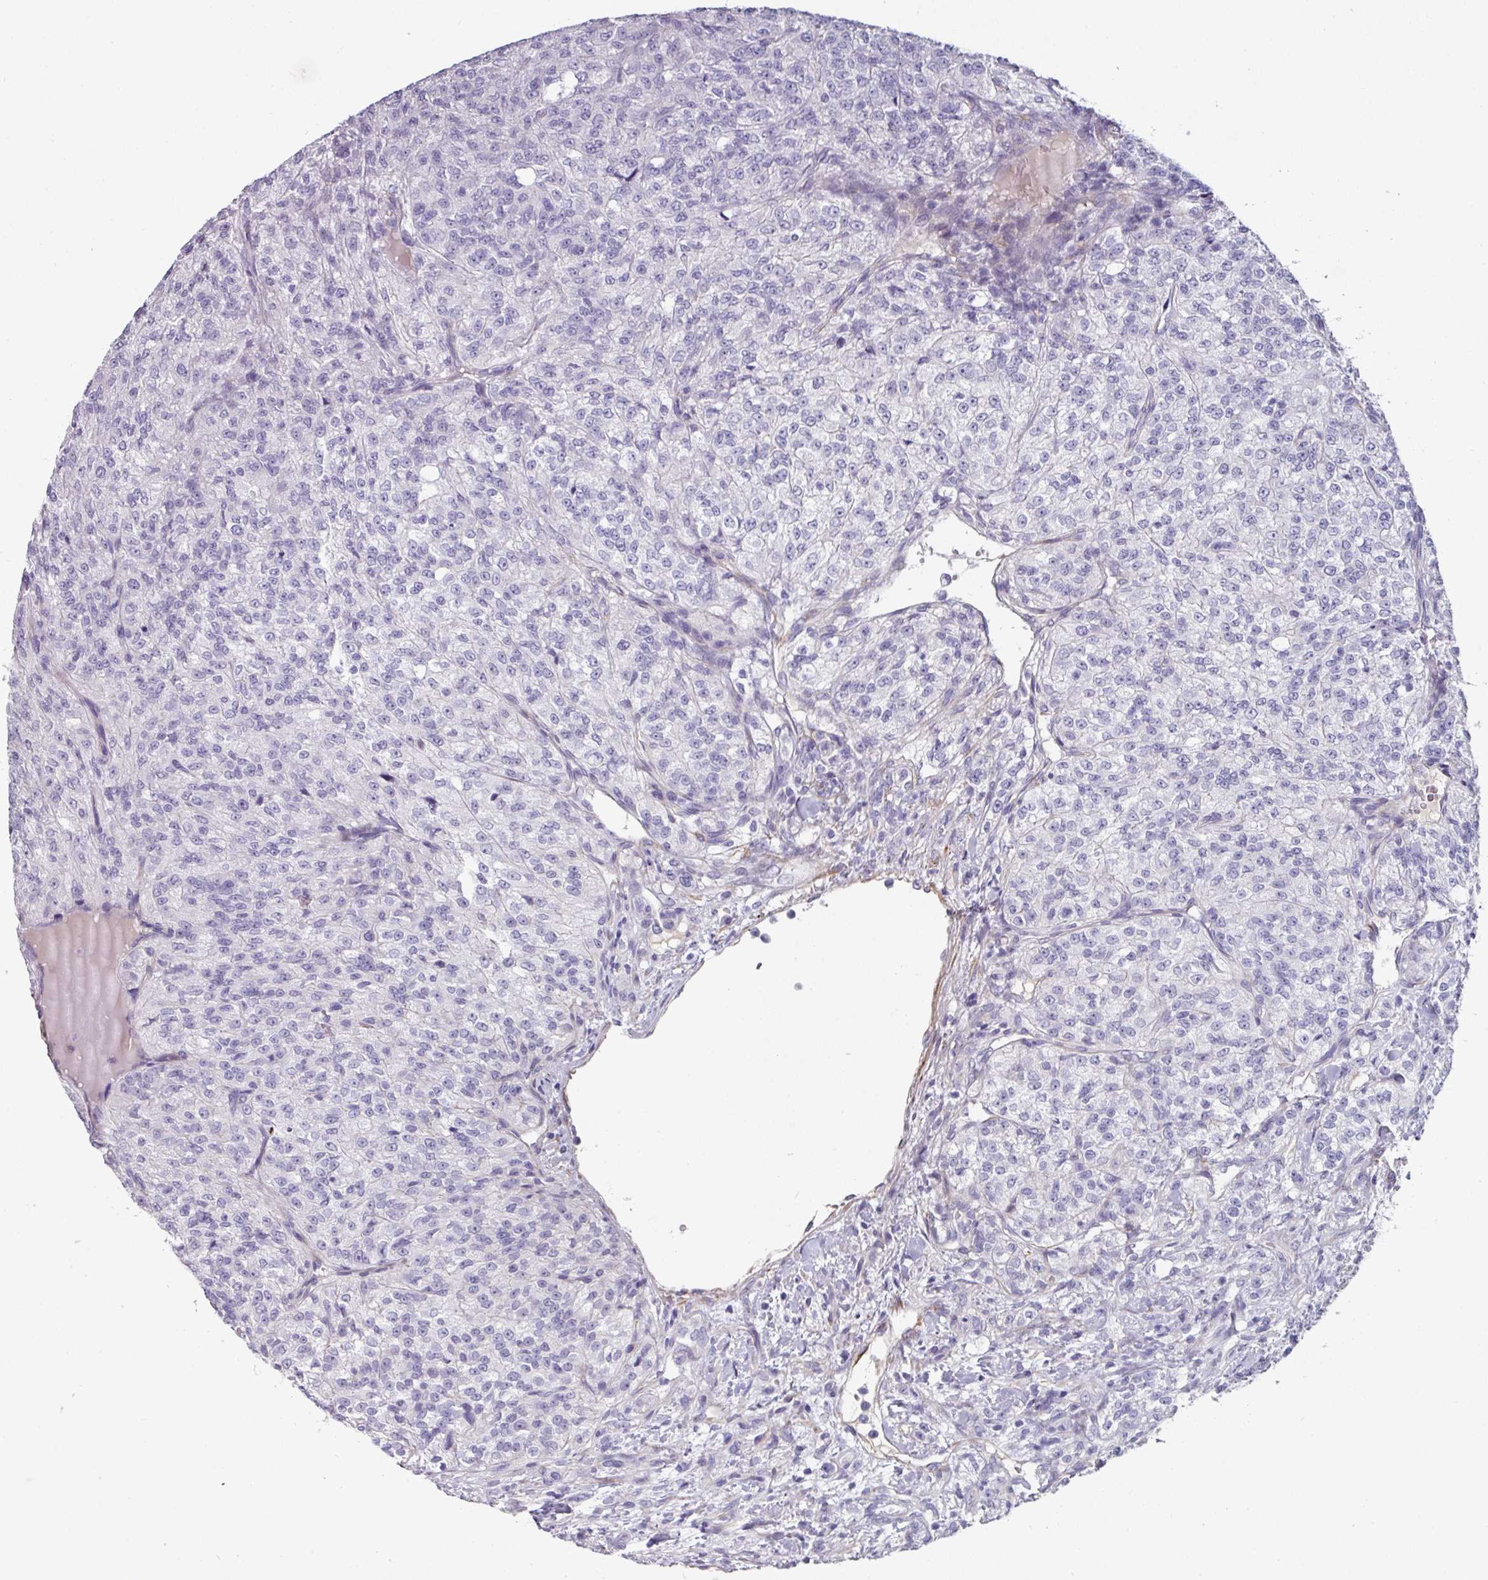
{"staining": {"intensity": "negative", "quantity": "none", "location": "none"}, "tissue": "renal cancer", "cell_type": "Tumor cells", "image_type": "cancer", "snomed": [{"axis": "morphology", "description": "Adenocarcinoma, NOS"}, {"axis": "topography", "description": "Kidney"}], "caption": "The histopathology image shows no significant staining in tumor cells of adenocarcinoma (renal).", "gene": "EYA3", "patient": {"sex": "female", "age": 63}}